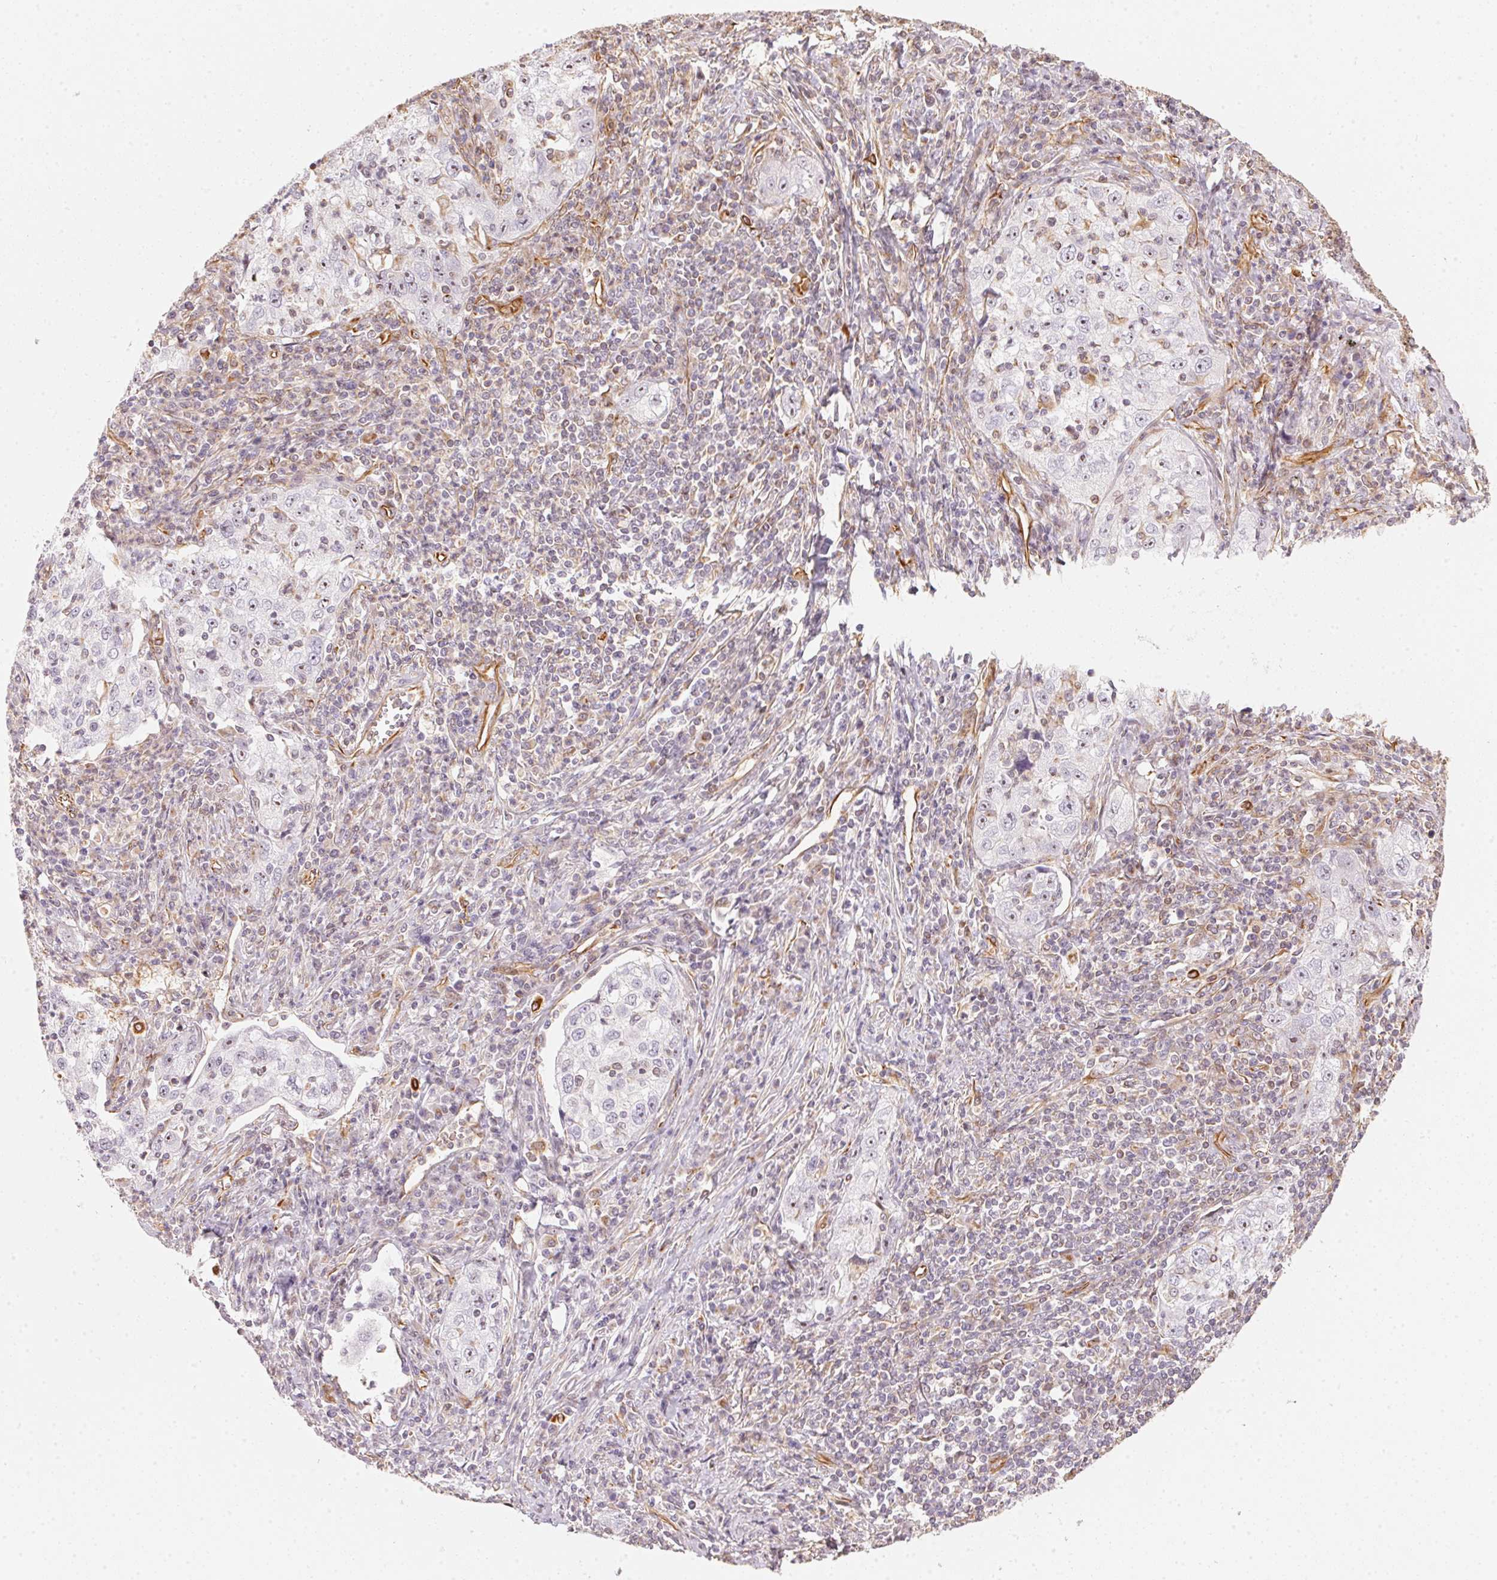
{"staining": {"intensity": "negative", "quantity": "none", "location": "none"}, "tissue": "lung cancer", "cell_type": "Tumor cells", "image_type": "cancer", "snomed": [{"axis": "morphology", "description": "Squamous cell carcinoma, NOS"}, {"axis": "topography", "description": "Lung"}], "caption": "Micrograph shows no protein positivity in tumor cells of lung cancer tissue.", "gene": "FOXR2", "patient": {"sex": "male", "age": 71}}